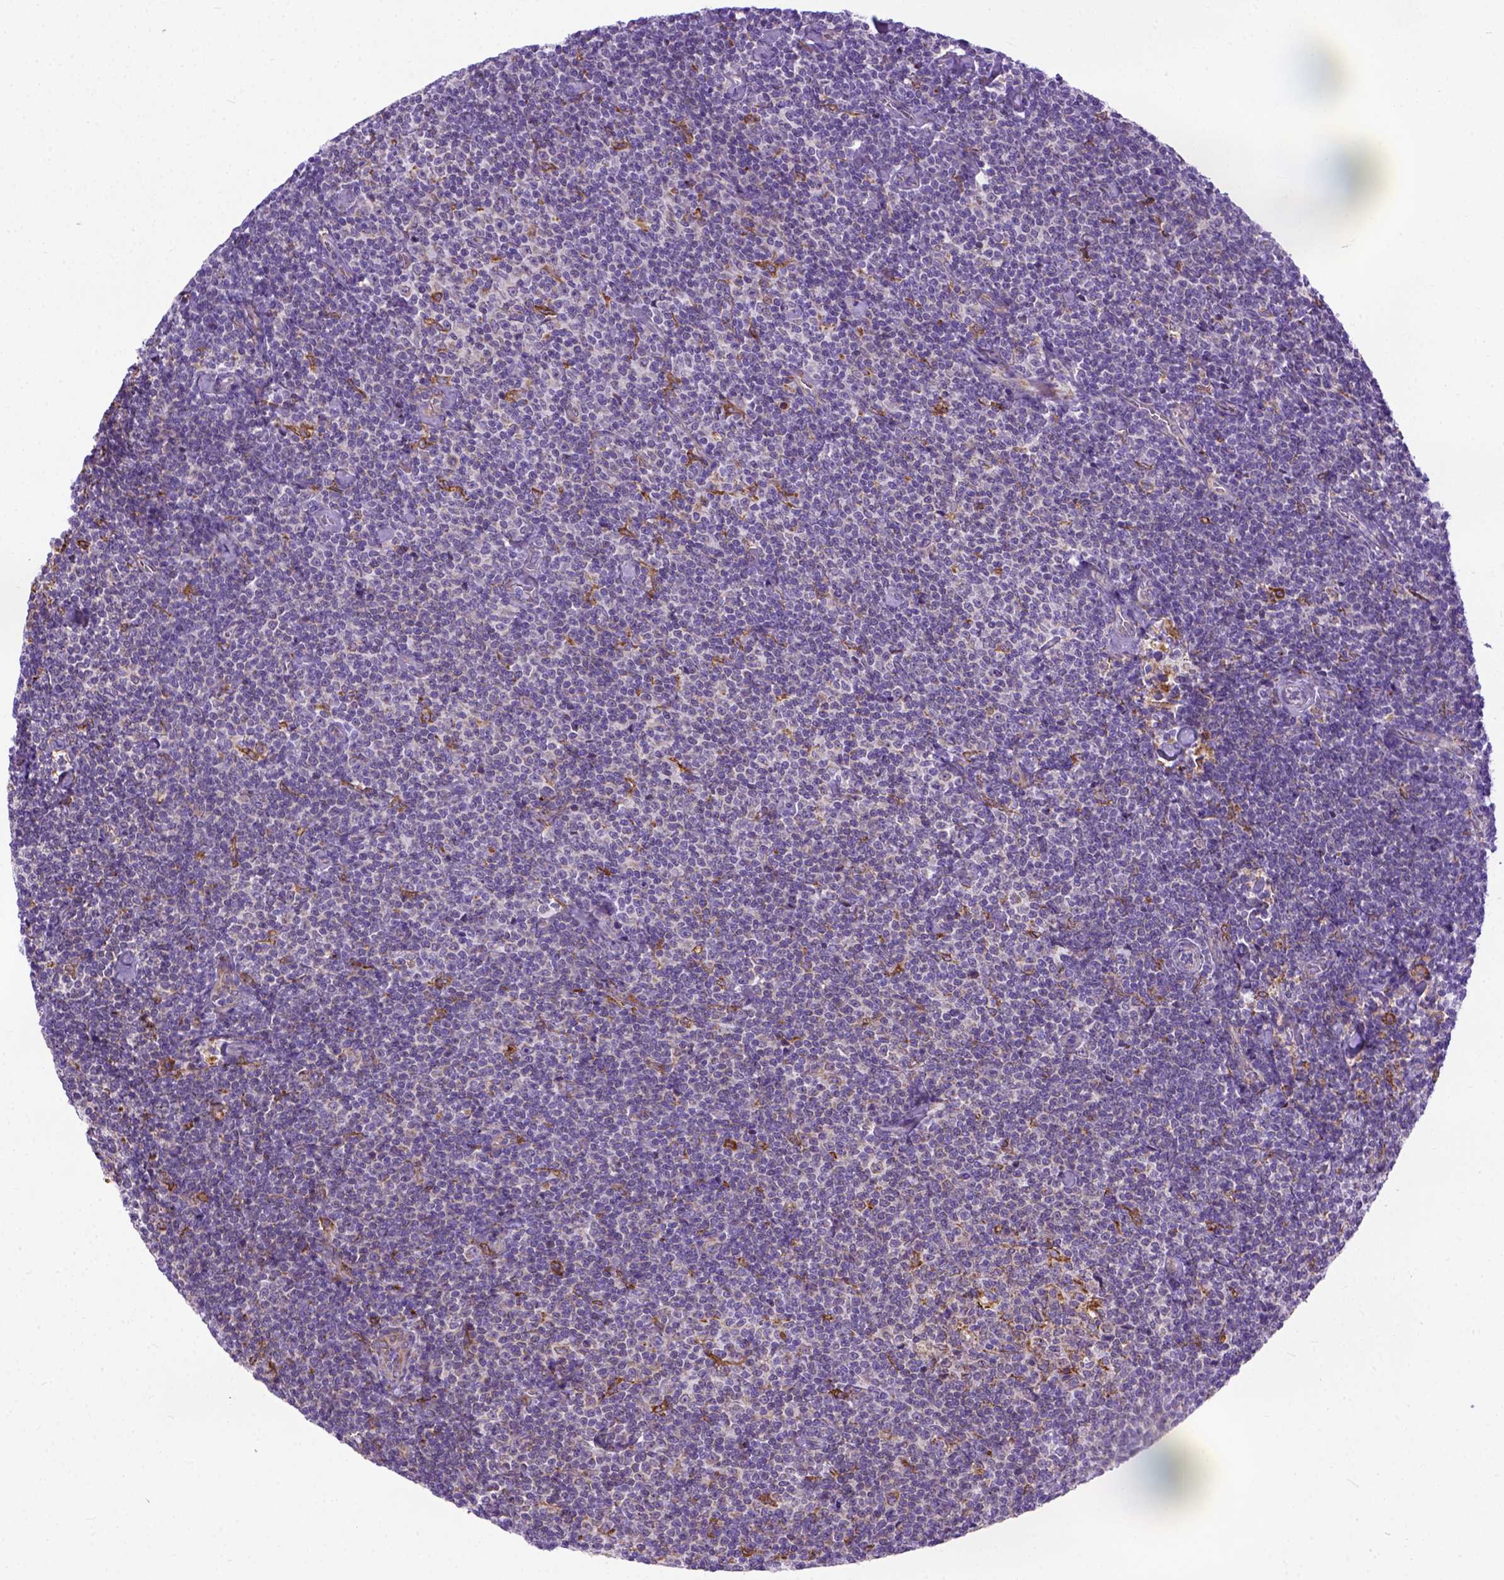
{"staining": {"intensity": "negative", "quantity": "none", "location": "none"}, "tissue": "lymphoma", "cell_type": "Tumor cells", "image_type": "cancer", "snomed": [{"axis": "morphology", "description": "Malignant lymphoma, non-Hodgkin's type, Low grade"}, {"axis": "topography", "description": "Lymph node"}], "caption": "Tumor cells are negative for protein expression in human low-grade malignant lymphoma, non-Hodgkin's type.", "gene": "PLK4", "patient": {"sex": "male", "age": 81}}